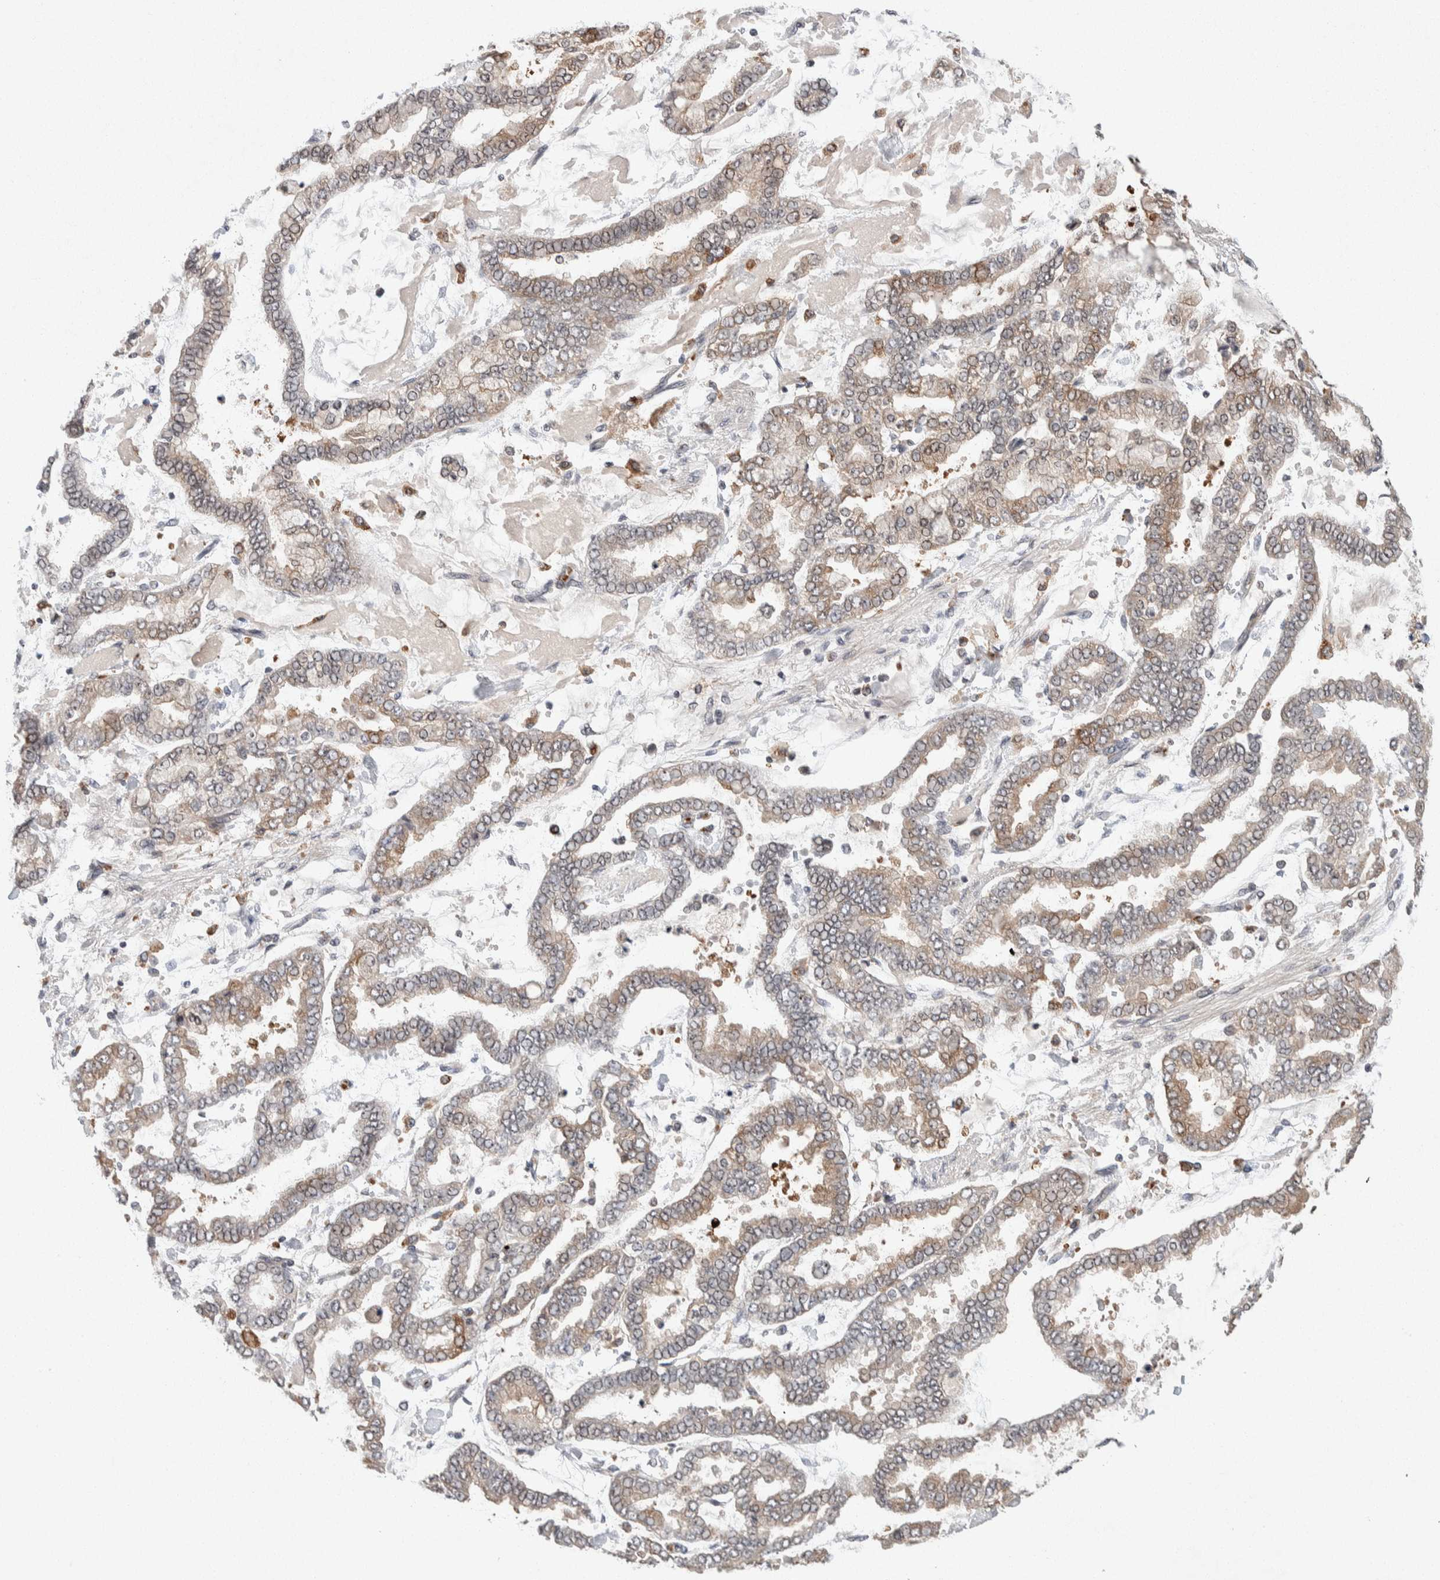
{"staining": {"intensity": "weak", "quantity": ">75%", "location": "cytoplasmic/membranous"}, "tissue": "stomach cancer", "cell_type": "Tumor cells", "image_type": "cancer", "snomed": [{"axis": "morphology", "description": "Normal tissue, NOS"}, {"axis": "morphology", "description": "Adenocarcinoma, NOS"}, {"axis": "topography", "description": "Stomach, upper"}, {"axis": "topography", "description": "Stomach"}], "caption": "Immunohistochemical staining of human adenocarcinoma (stomach) exhibits low levels of weak cytoplasmic/membranous protein positivity in approximately >75% of tumor cells.", "gene": "KCNK1", "patient": {"sex": "male", "age": 76}}